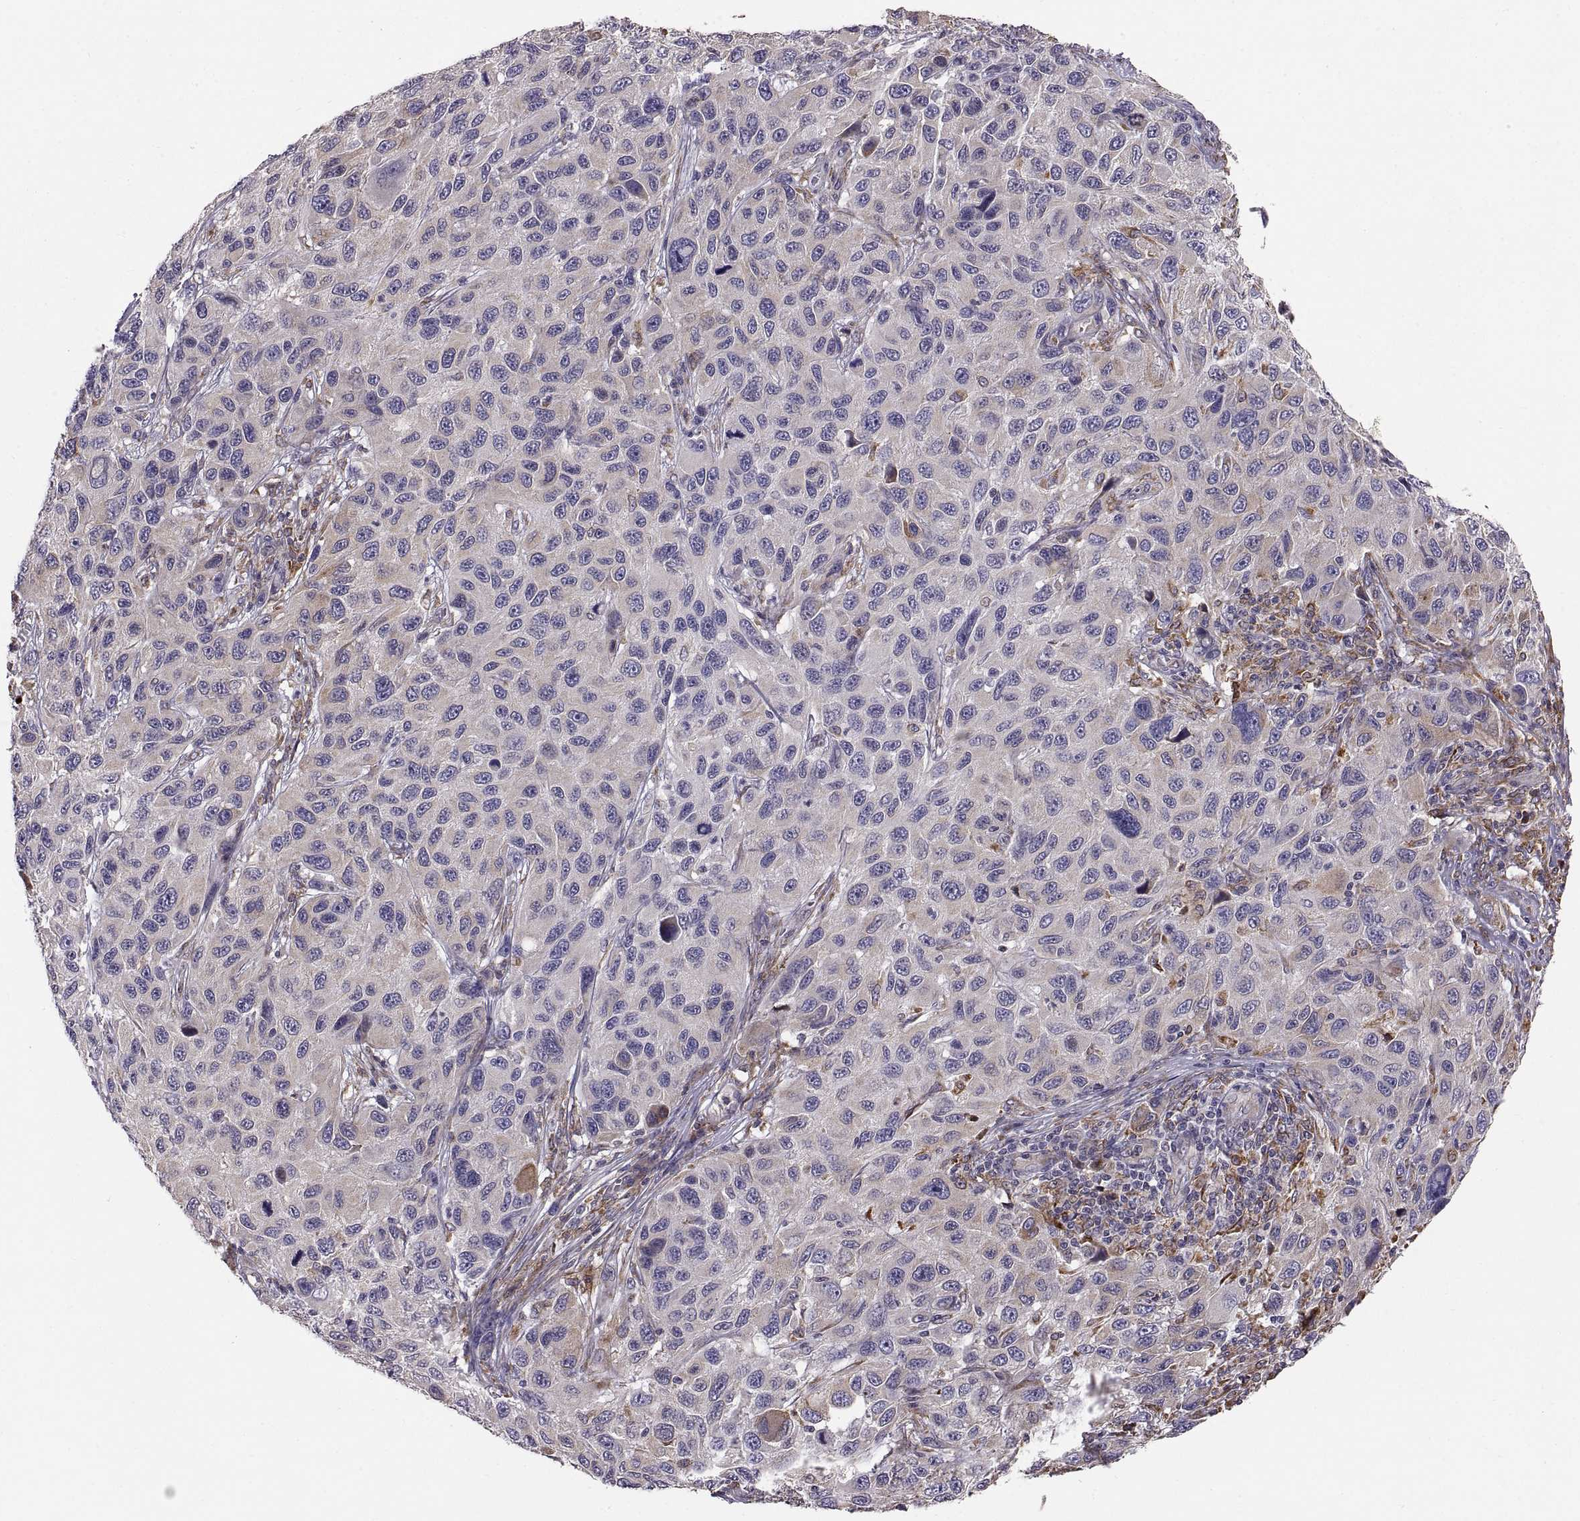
{"staining": {"intensity": "negative", "quantity": "none", "location": "none"}, "tissue": "melanoma", "cell_type": "Tumor cells", "image_type": "cancer", "snomed": [{"axis": "morphology", "description": "Malignant melanoma, NOS"}, {"axis": "topography", "description": "Skin"}], "caption": "Micrograph shows no significant protein expression in tumor cells of malignant melanoma.", "gene": "PLEKHB2", "patient": {"sex": "male", "age": 53}}